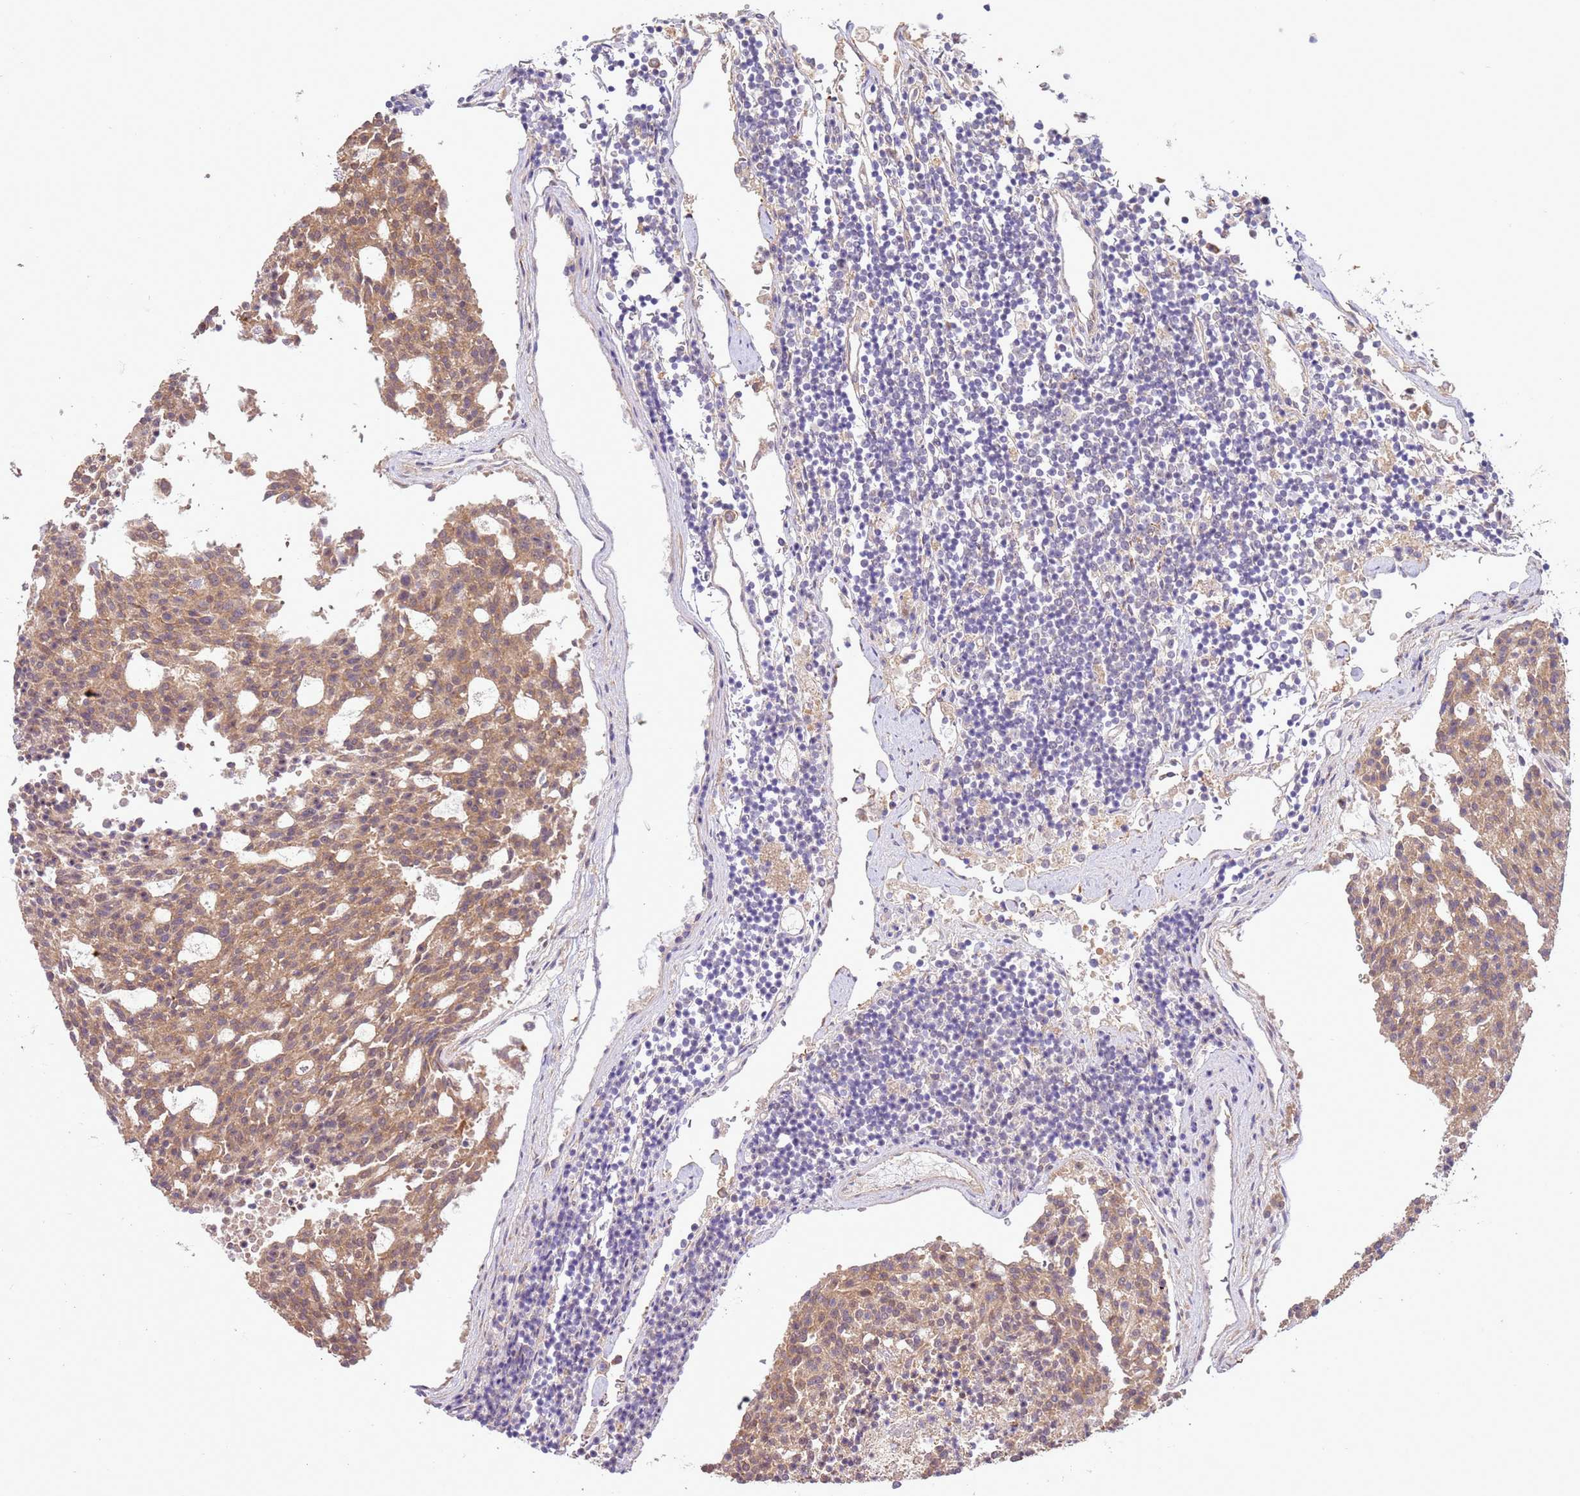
{"staining": {"intensity": "moderate", "quantity": ">75%", "location": "cytoplasmic/membranous"}, "tissue": "carcinoid", "cell_type": "Tumor cells", "image_type": "cancer", "snomed": [{"axis": "morphology", "description": "Carcinoid, malignant, NOS"}, {"axis": "topography", "description": "Pancreas"}], "caption": "Immunohistochemistry of carcinoid reveals medium levels of moderate cytoplasmic/membranous positivity in about >75% of tumor cells. (Brightfield microscopy of DAB IHC at high magnification).", "gene": "SCARA3", "patient": {"sex": "female", "age": 54}}